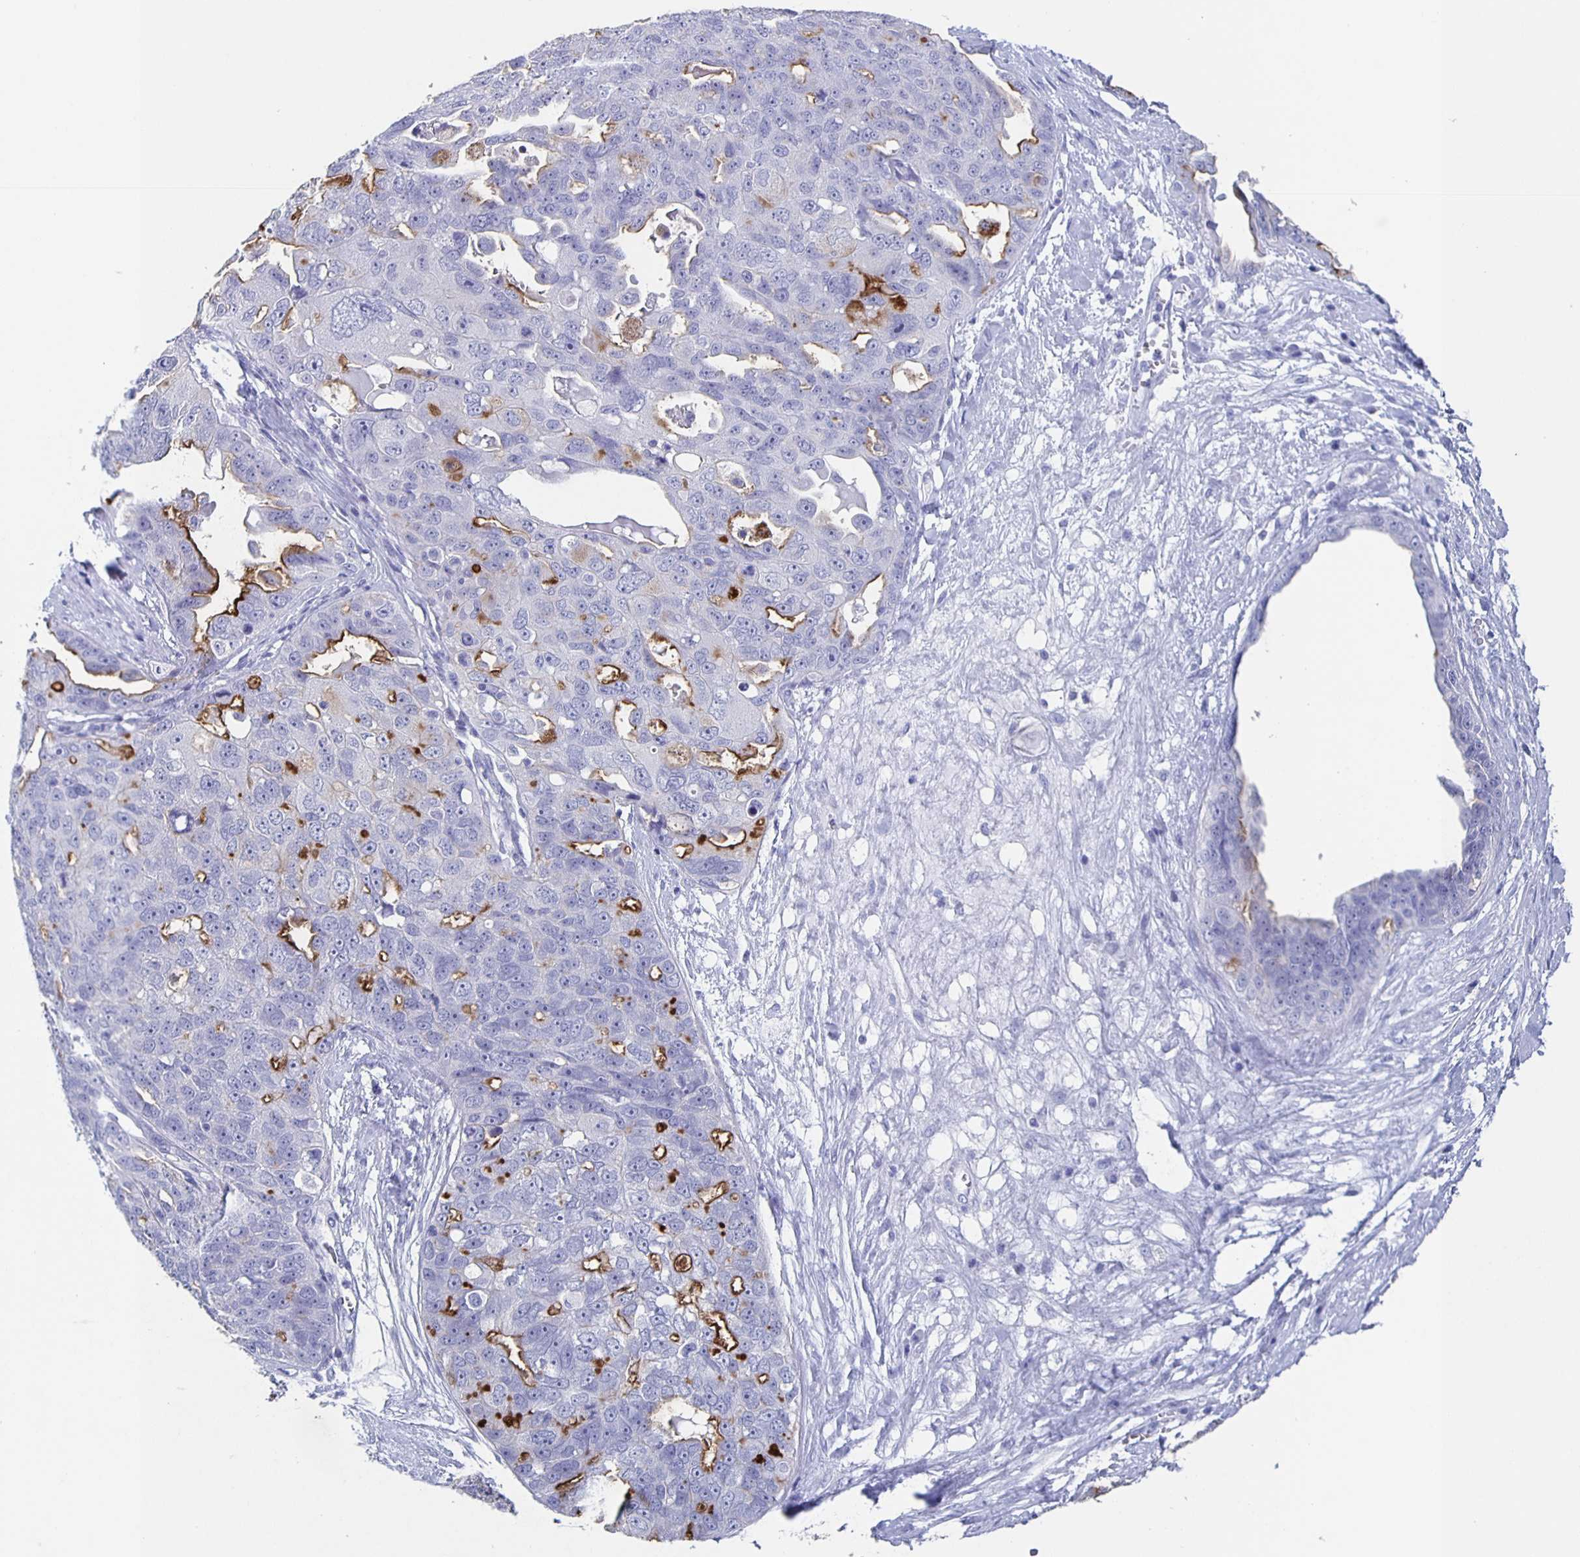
{"staining": {"intensity": "moderate", "quantity": "<25%", "location": "cytoplasmic/membranous"}, "tissue": "ovarian cancer", "cell_type": "Tumor cells", "image_type": "cancer", "snomed": [{"axis": "morphology", "description": "Carcinoma, endometroid"}, {"axis": "topography", "description": "Ovary"}], "caption": "A high-resolution image shows immunohistochemistry staining of ovarian cancer (endometroid carcinoma), which exhibits moderate cytoplasmic/membranous positivity in approximately <25% of tumor cells. (IHC, brightfield microscopy, high magnification).", "gene": "SLC34A2", "patient": {"sex": "female", "age": 70}}